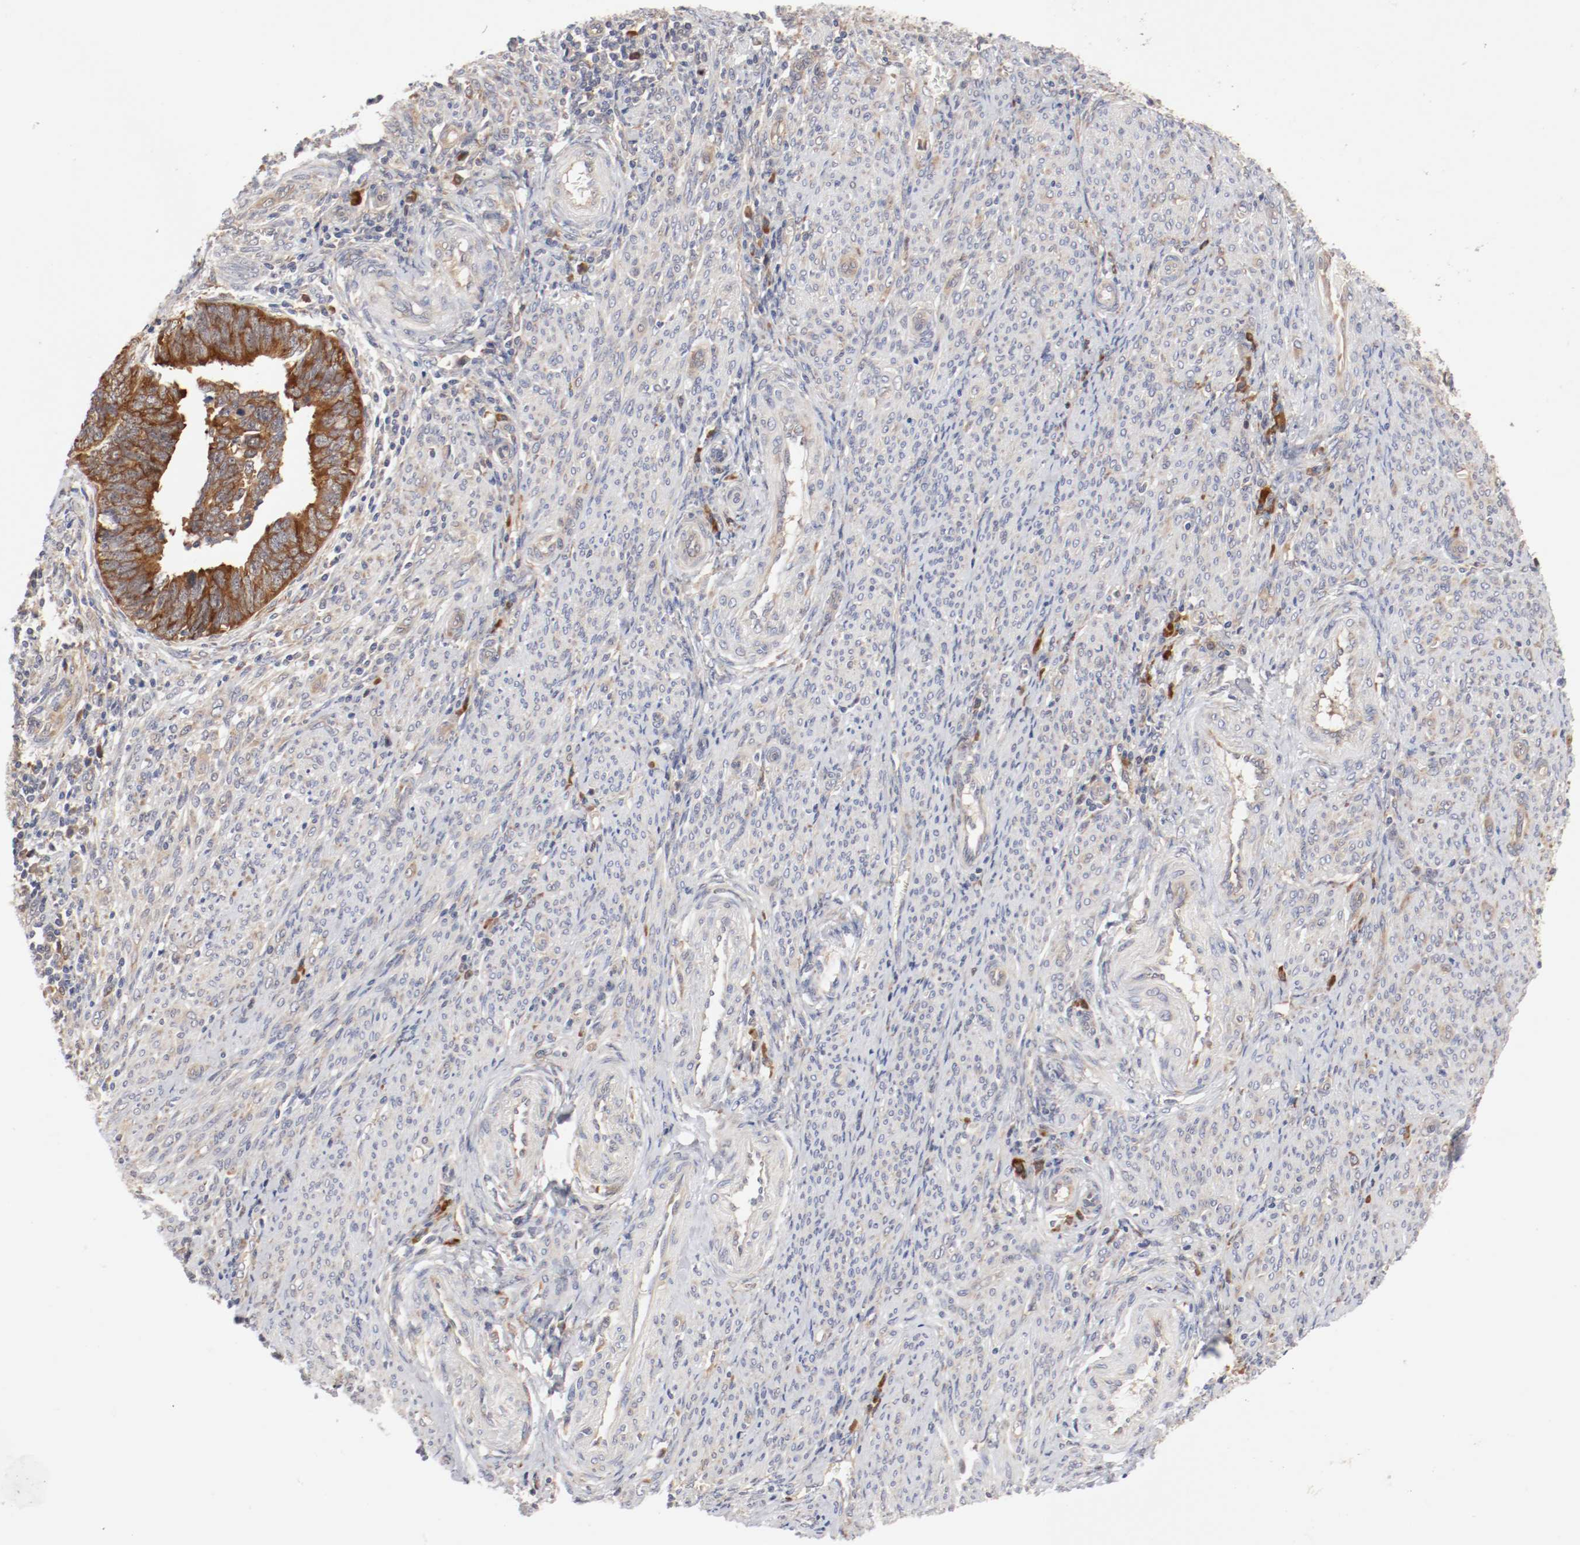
{"staining": {"intensity": "strong", "quantity": ">75%", "location": "cytoplasmic/membranous"}, "tissue": "endometrial cancer", "cell_type": "Tumor cells", "image_type": "cancer", "snomed": [{"axis": "morphology", "description": "Adenocarcinoma, NOS"}, {"axis": "topography", "description": "Endometrium"}], "caption": "Protein positivity by IHC reveals strong cytoplasmic/membranous staining in about >75% of tumor cells in endometrial cancer (adenocarcinoma).", "gene": "FKBP3", "patient": {"sex": "female", "age": 75}}